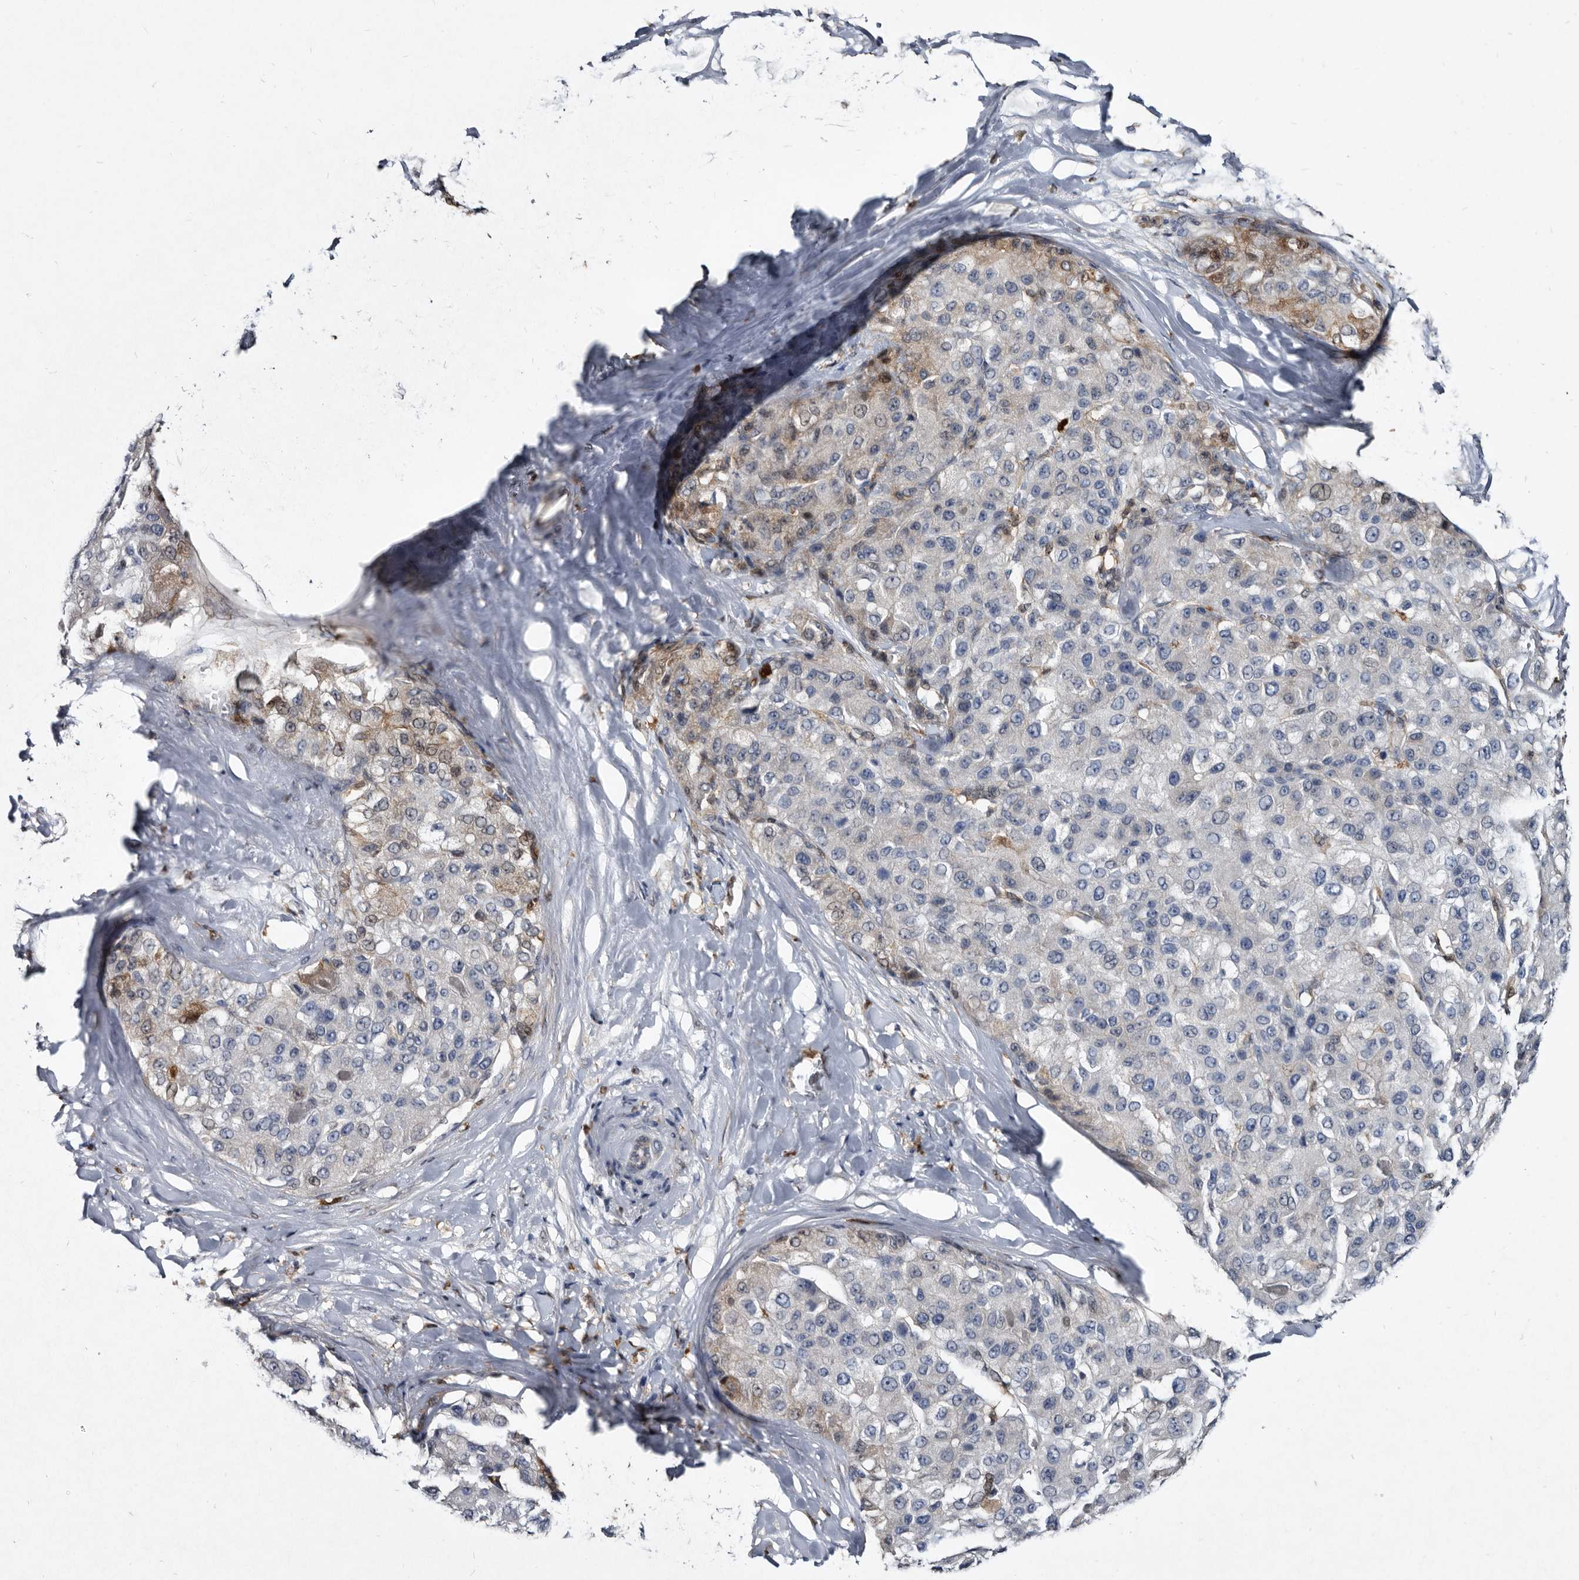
{"staining": {"intensity": "weak", "quantity": "<25%", "location": "cytoplasmic/membranous"}, "tissue": "liver cancer", "cell_type": "Tumor cells", "image_type": "cancer", "snomed": [{"axis": "morphology", "description": "Carcinoma, Hepatocellular, NOS"}, {"axis": "topography", "description": "Liver"}], "caption": "Micrograph shows no protein expression in tumor cells of liver hepatocellular carcinoma tissue. (DAB (3,3'-diaminobenzidine) immunohistochemistry (IHC), high magnification).", "gene": "SERPINB8", "patient": {"sex": "male", "age": 80}}